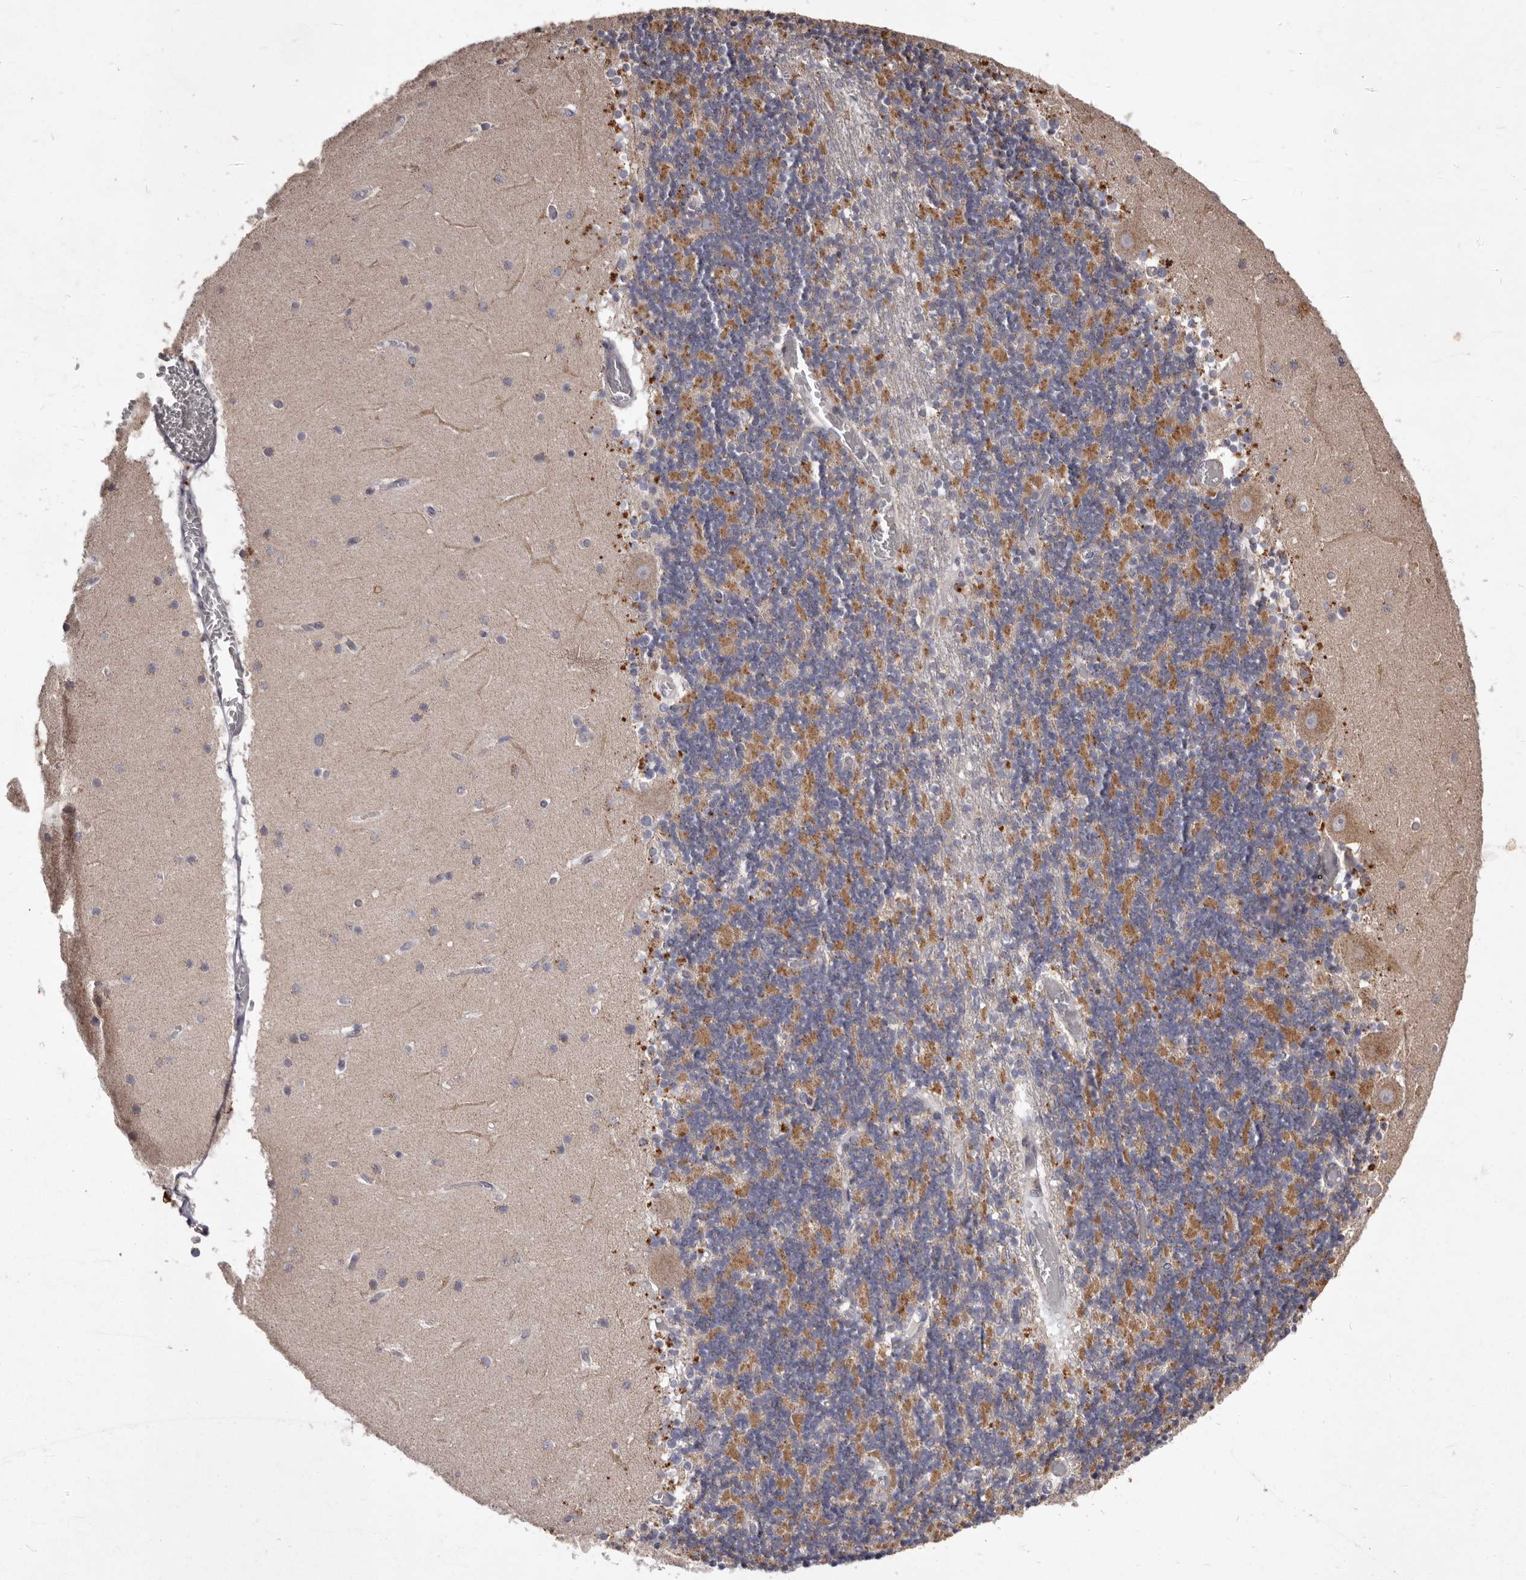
{"staining": {"intensity": "moderate", "quantity": "25%-75%", "location": "cytoplasmic/membranous"}, "tissue": "cerebellum", "cell_type": "Cells in granular layer", "image_type": "normal", "snomed": [{"axis": "morphology", "description": "Normal tissue, NOS"}, {"axis": "topography", "description": "Cerebellum"}], "caption": "Cerebellum stained with a protein marker reveals moderate staining in cells in granular layer.", "gene": "CXCL14", "patient": {"sex": "female", "age": 28}}